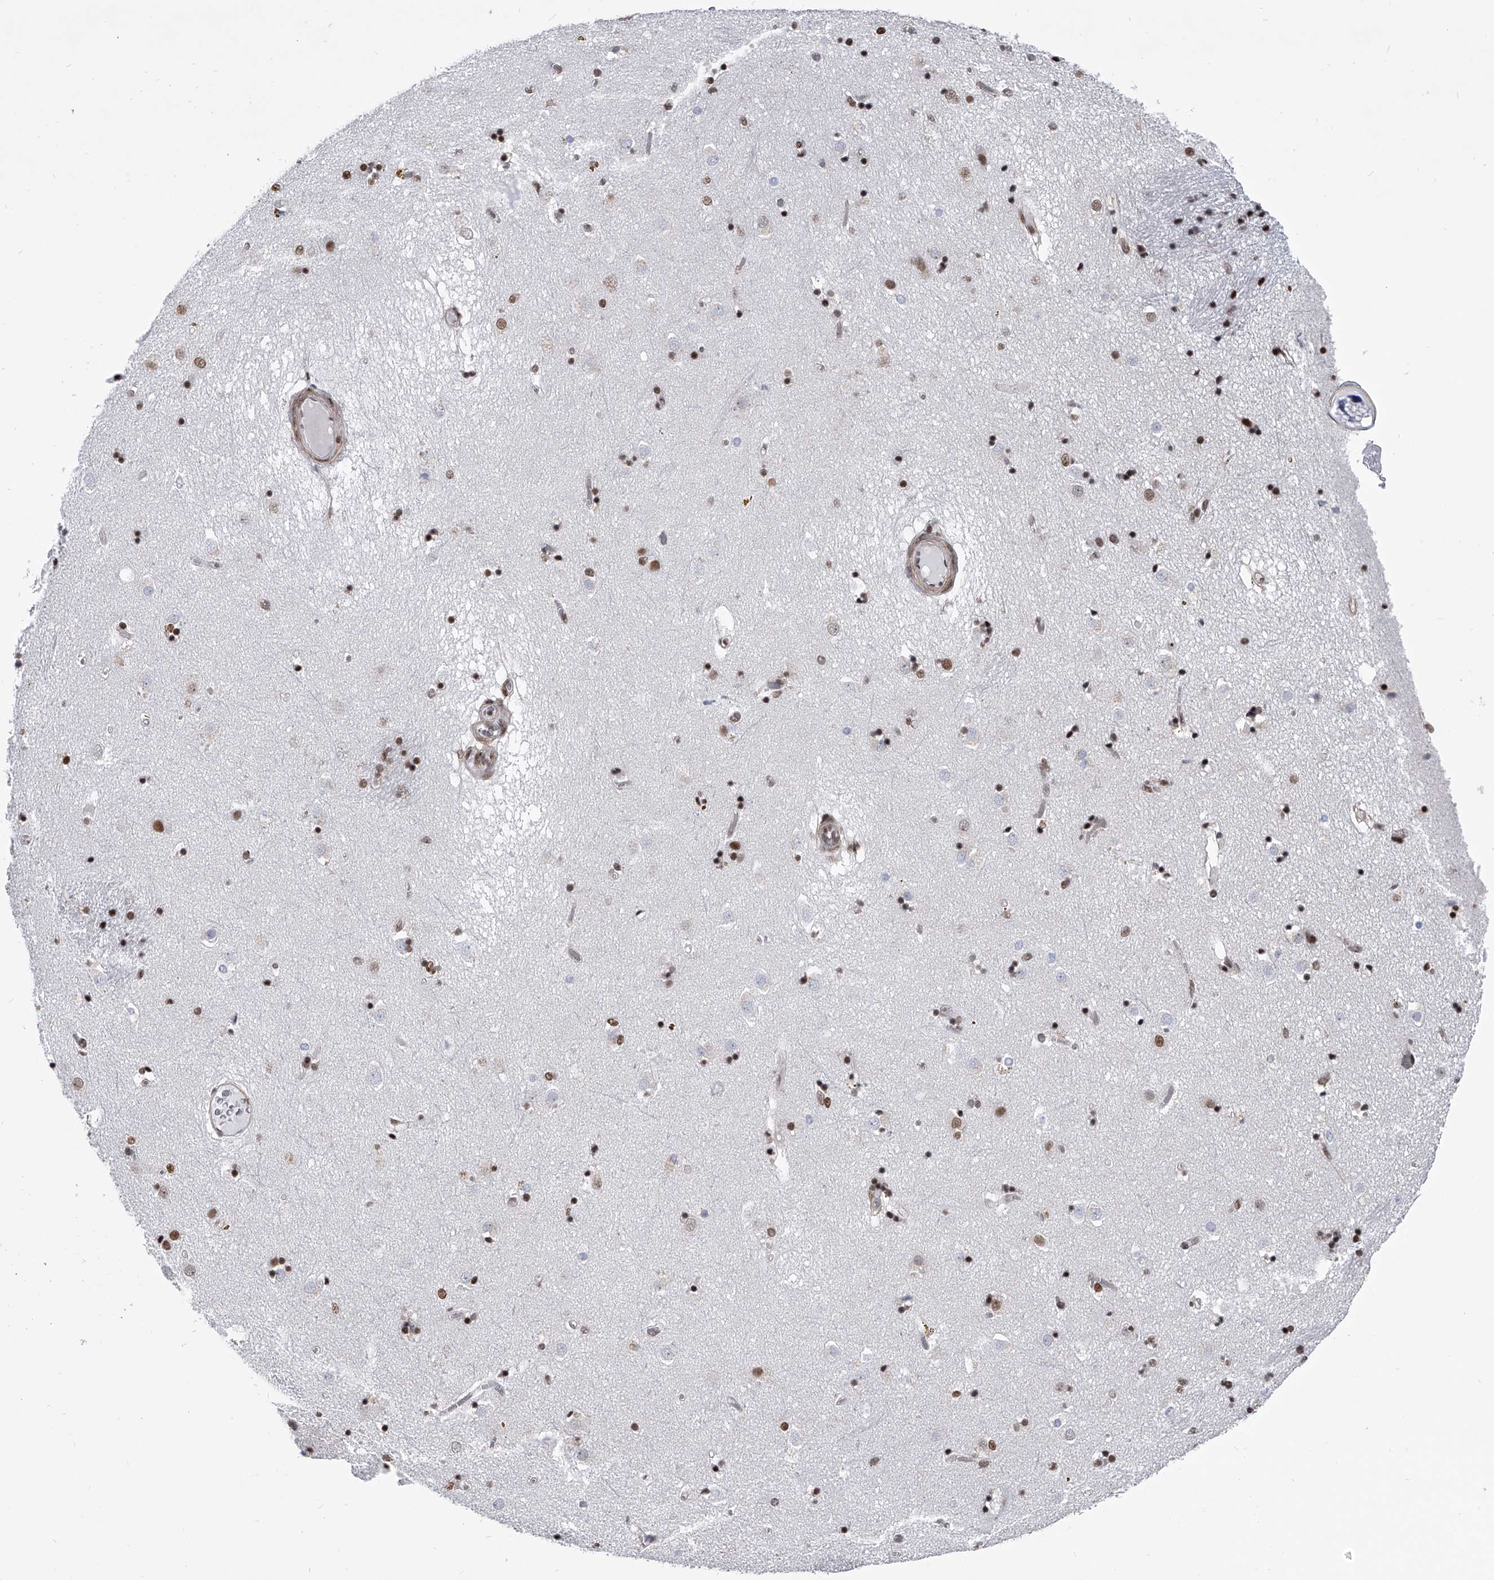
{"staining": {"intensity": "strong", "quantity": ">75%", "location": "nuclear"}, "tissue": "caudate", "cell_type": "Glial cells", "image_type": "normal", "snomed": [{"axis": "morphology", "description": "Normal tissue, NOS"}, {"axis": "topography", "description": "Lateral ventricle wall"}], "caption": "Immunohistochemistry photomicrograph of normal caudate: human caudate stained using IHC shows high levels of strong protein expression localized specifically in the nuclear of glial cells, appearing as a nuclear brown color.", "gene": "SIM2", "patient": {"sex": "male", "age": 70}}